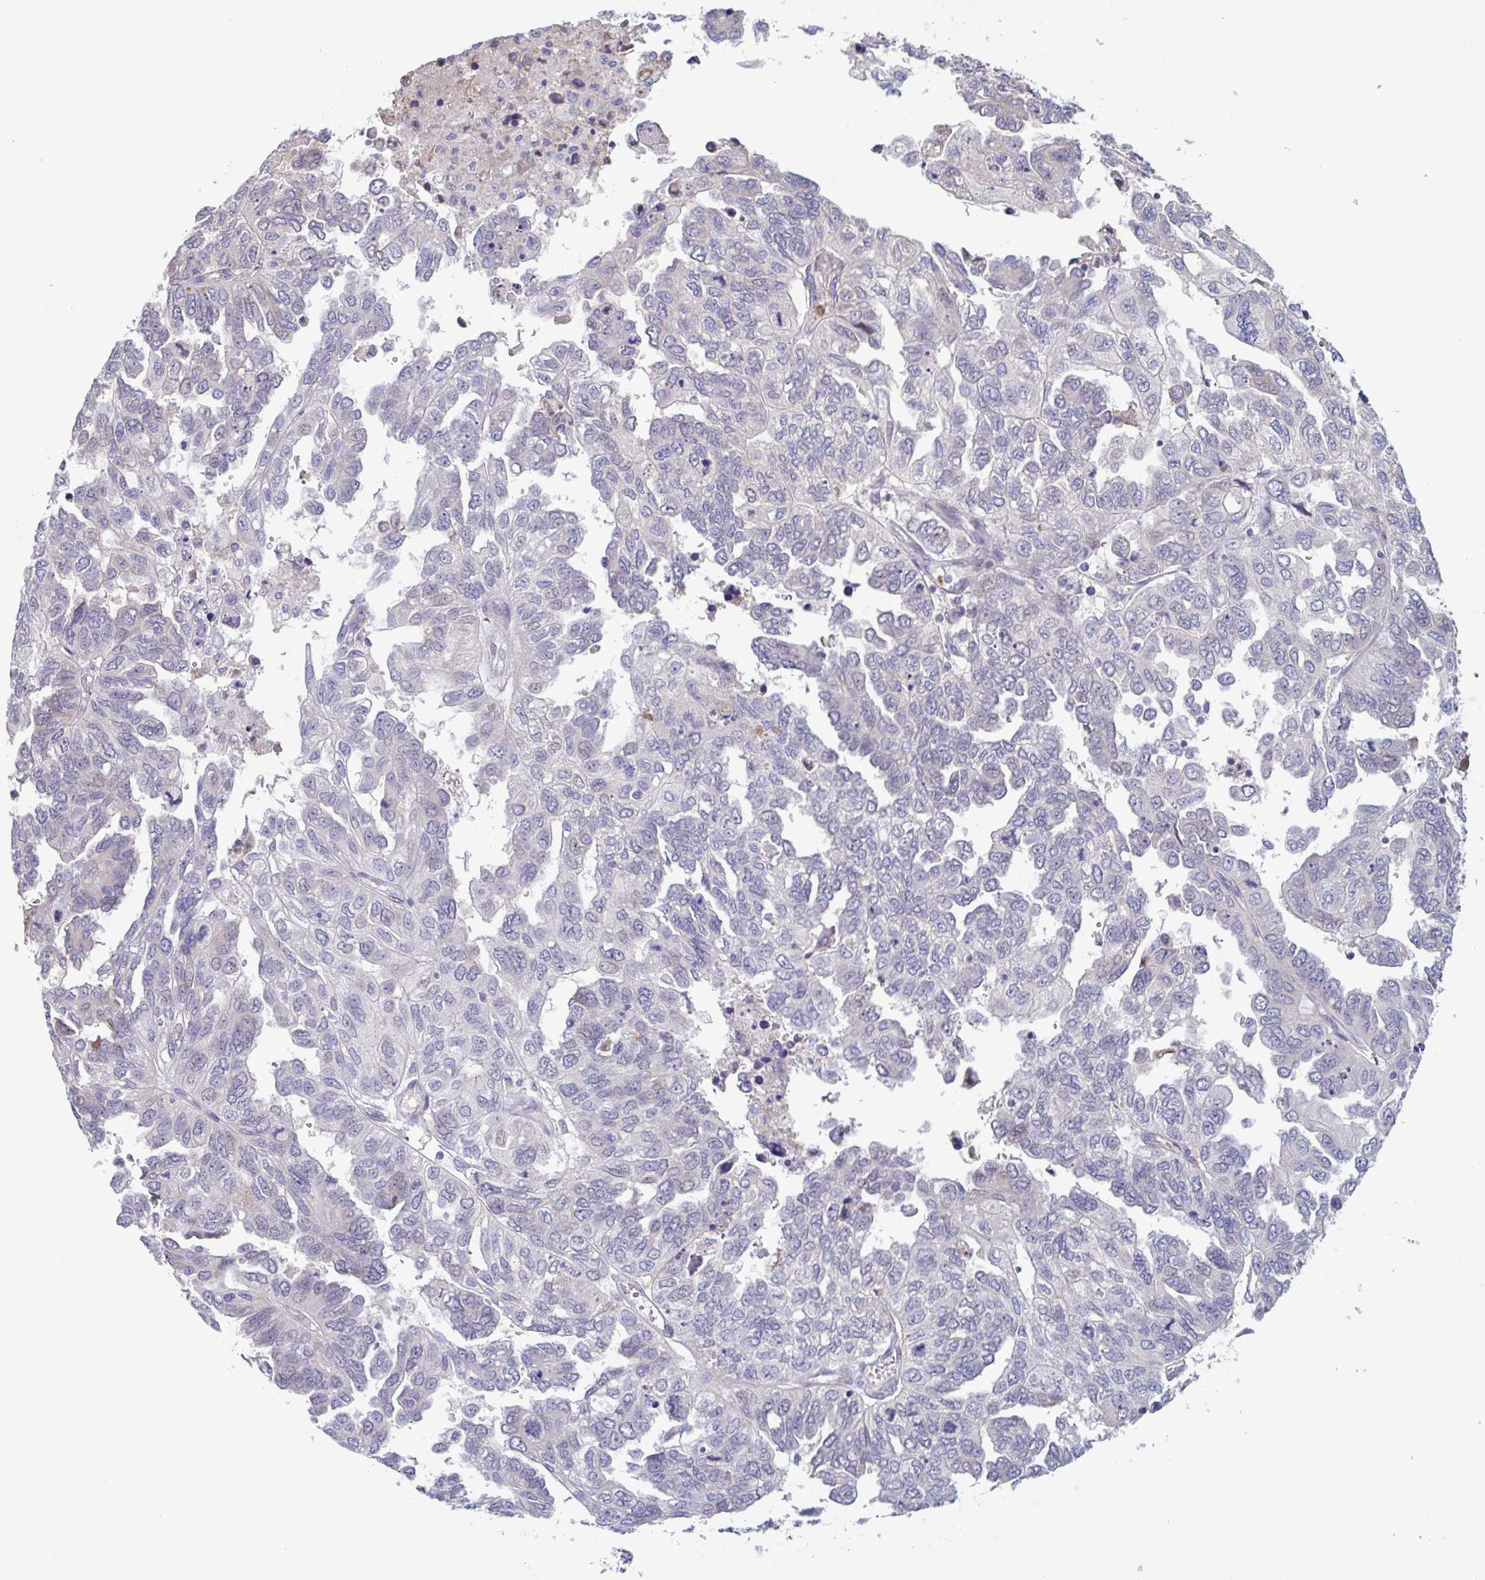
{"staining": {"intensity": "negative", "quantity": "none", "location": "none"}, "tissue": "ovarian cancer", "cell_type": "Tumor cells", "image_type": "cancer", "snomed": [{"axis": "morphology", "description": "Cystadenocarcinoma, serous, NOS"}, {"axis": "topography", "description": "Ovary"}], "caption": "Immunohistochemical staining of ovarian serous cystadenocarcinoma reveals no significant positivity in tumor cells.", "gene": "TAF1D", "patient": {"sex": "female", "age": 53}}